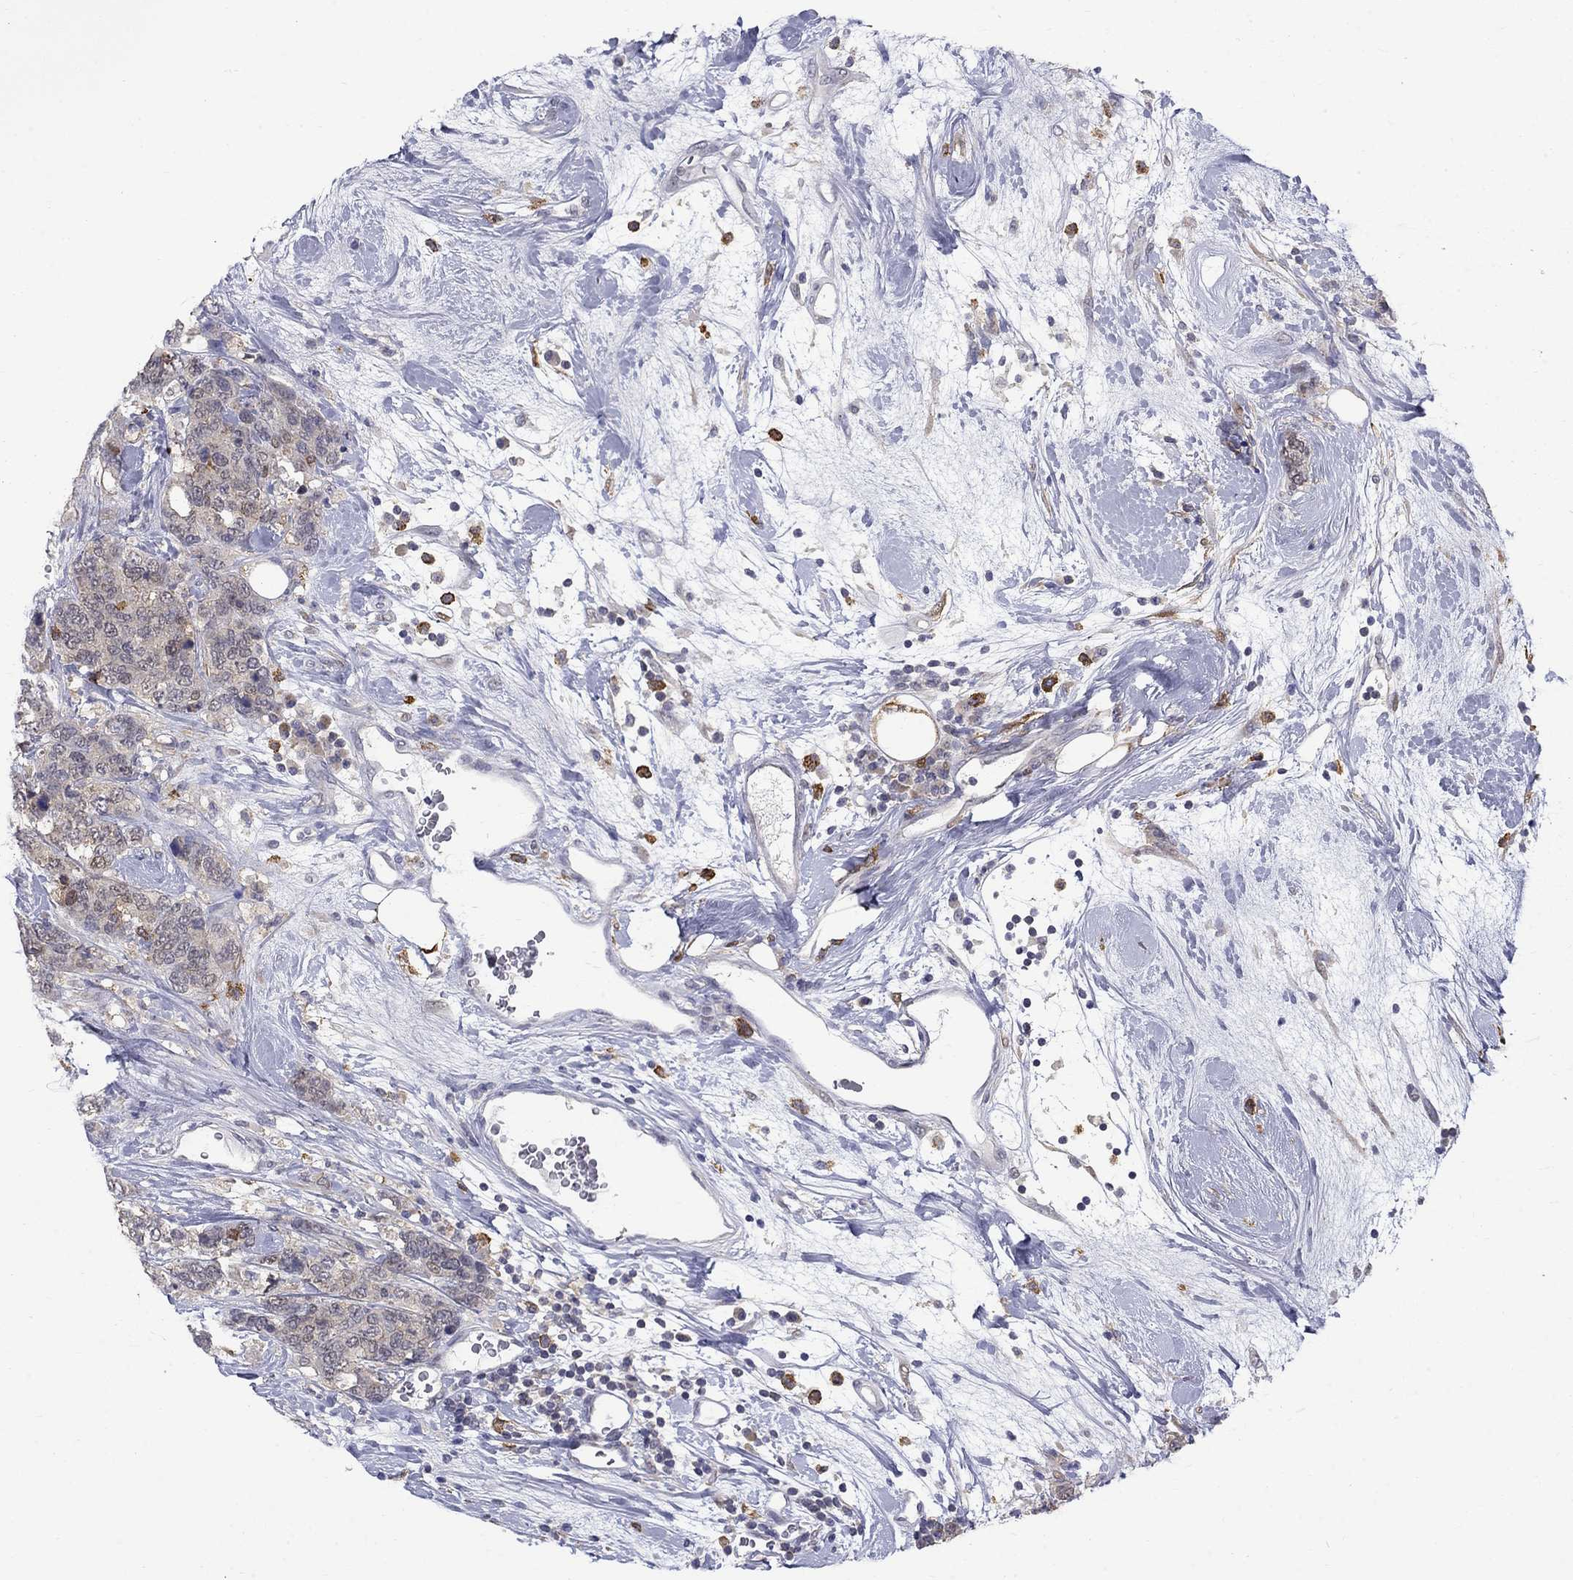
{"staining": {"intensity": "moderate", "quantity": "<25%", "location": "cytoplasmic/membranous,nuclear"}, "tissue": "breast cancer", "cell_type": "Tumor cells", "image_type": "cancer", "snomed": [{"axis": "morphology", "description": "Lobular carcinoma"}, {"axis": "topography", "description": "Breast"}], "caption": "Protein expression analysis of human lobular carcinoma (breast) reveals moderate cytoplasmic/membranous and nuclear positivity in about <25% of tumor cells. The protein is stained brown, and the nuclei are stained in blue (DAB IHC with brightfield microscopy, high magnification).", "gene": "PCBP3", "patient": {"sex": "female", "age": 59}}